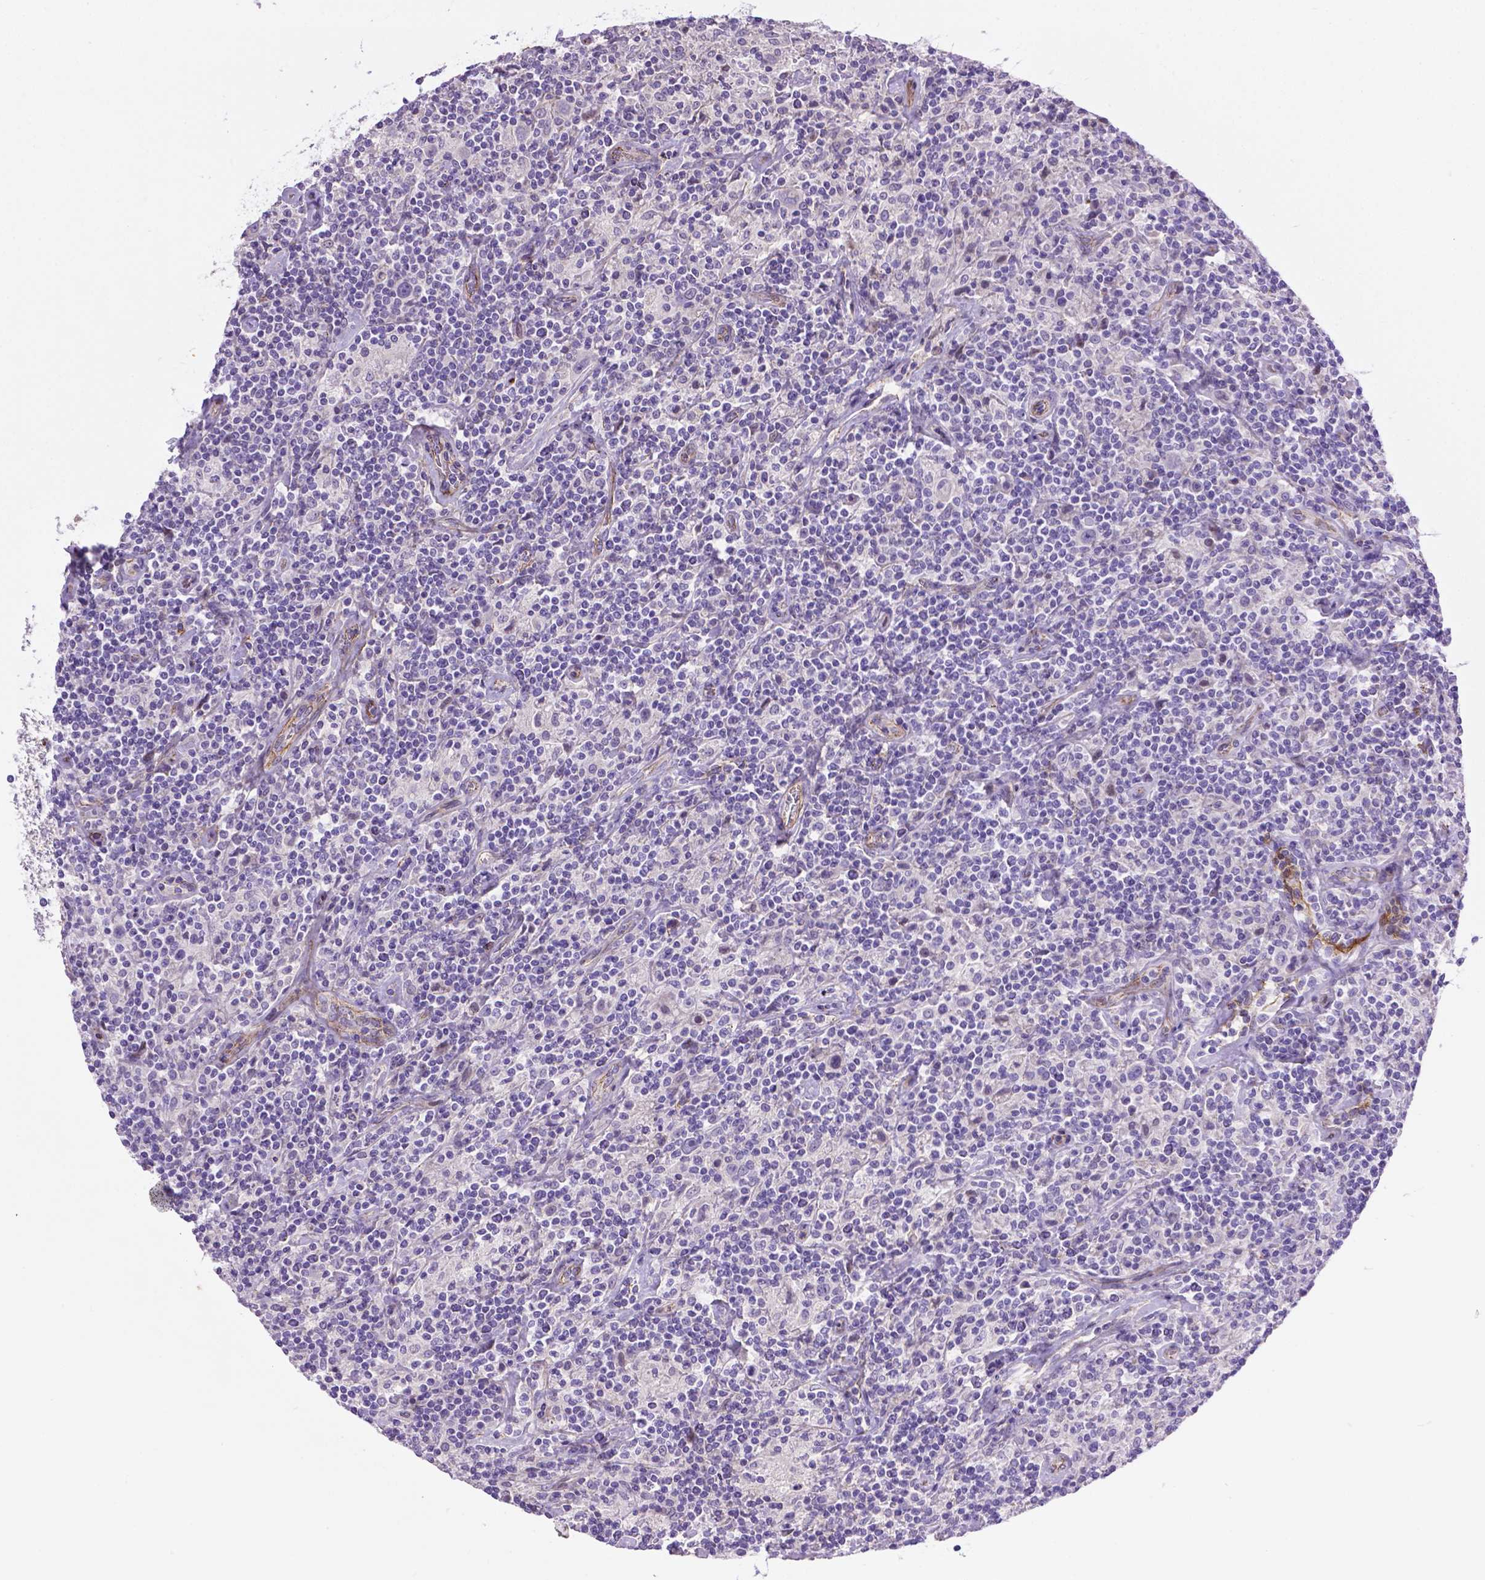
{"staining": {"intensity": "negative", "quantity": "none", "location": "none"}, "tissue": "lymphoma", "cell_type": "Tumor cells", "image_type": "cancer", "snomed": [{"axis": "morphology", "description": "Hodgkin's disease, NOS"}, {"axis": "topography", "description": "Lymph node"}], "caption": "The photomicrograph exhibits no significant staining in tumor cells of lymphoma. (DAB (3,3'-diaminobenzidine) immunohistochemistry (IHC) visualized using brightfield microscopy, high magnification).", "gene": "CCER2", "patient": {"sex": "male", "age": 70}}